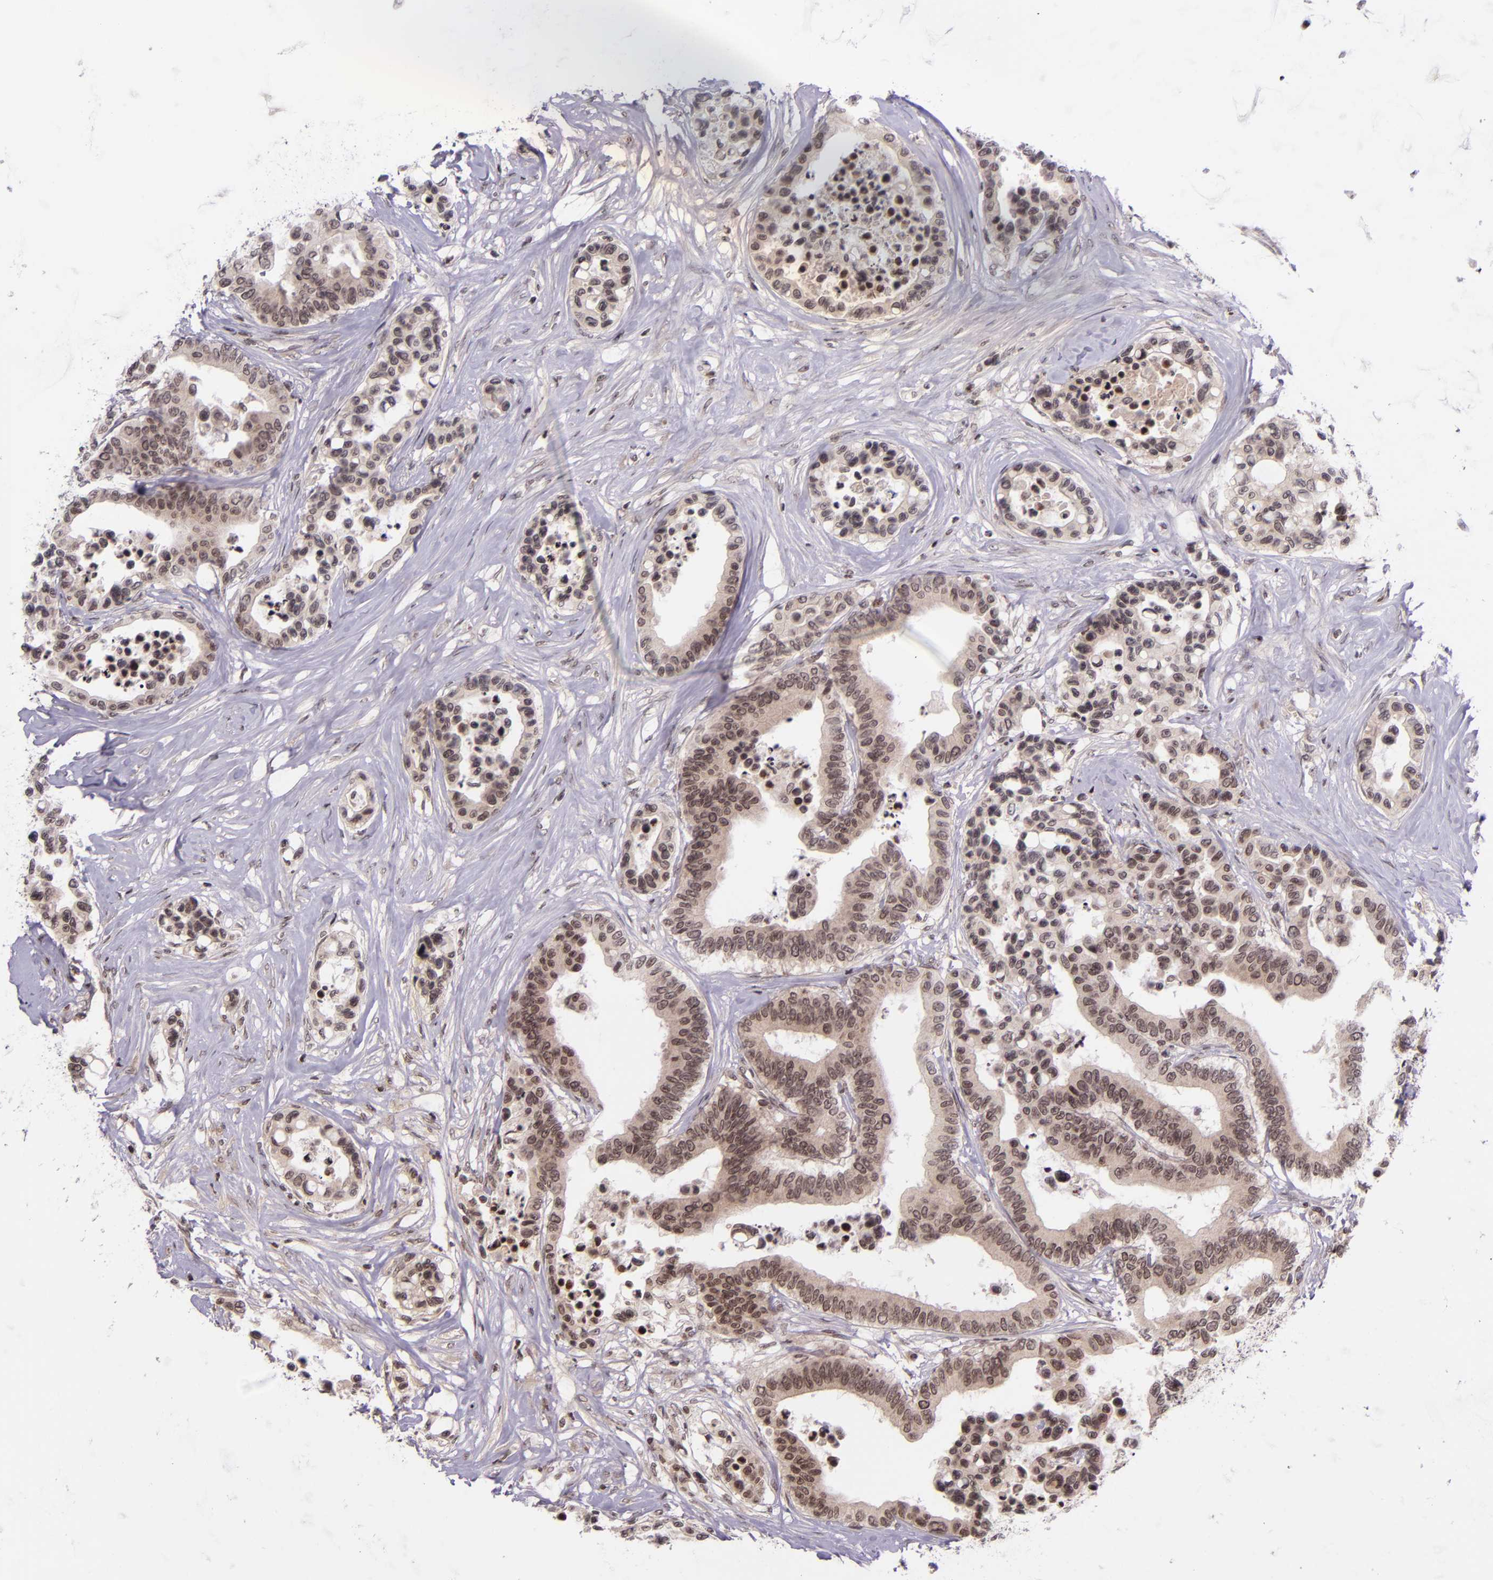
{"staining": {"intensity": "moderate", "quantity": ">75%", "location": "cytoplasmic/membranous"}, "tissue": "colorectal cancer", "cell_type": "Tumor cells", "image_type": "cancer", "snomed": [{"axis": "morphology", "description": "Adenocarcinoma, NOS"}, {"axis": "topography", "description": "Colon"}], "caption": "DAB (3,3'-diaminobenzidine) immunohistochemical staining of human colorectal cancer (adenocarcinoma) exhibits moderate cytoplasmic/membranous protein expression in about >75% of tumor cells. The staining is performed using DAB brown chromogen to label protein expression. The nuclei are counter-stained blue using hematoxylin.", "gene": "SELL", "patient": {"sex": "male", "age": 82}}